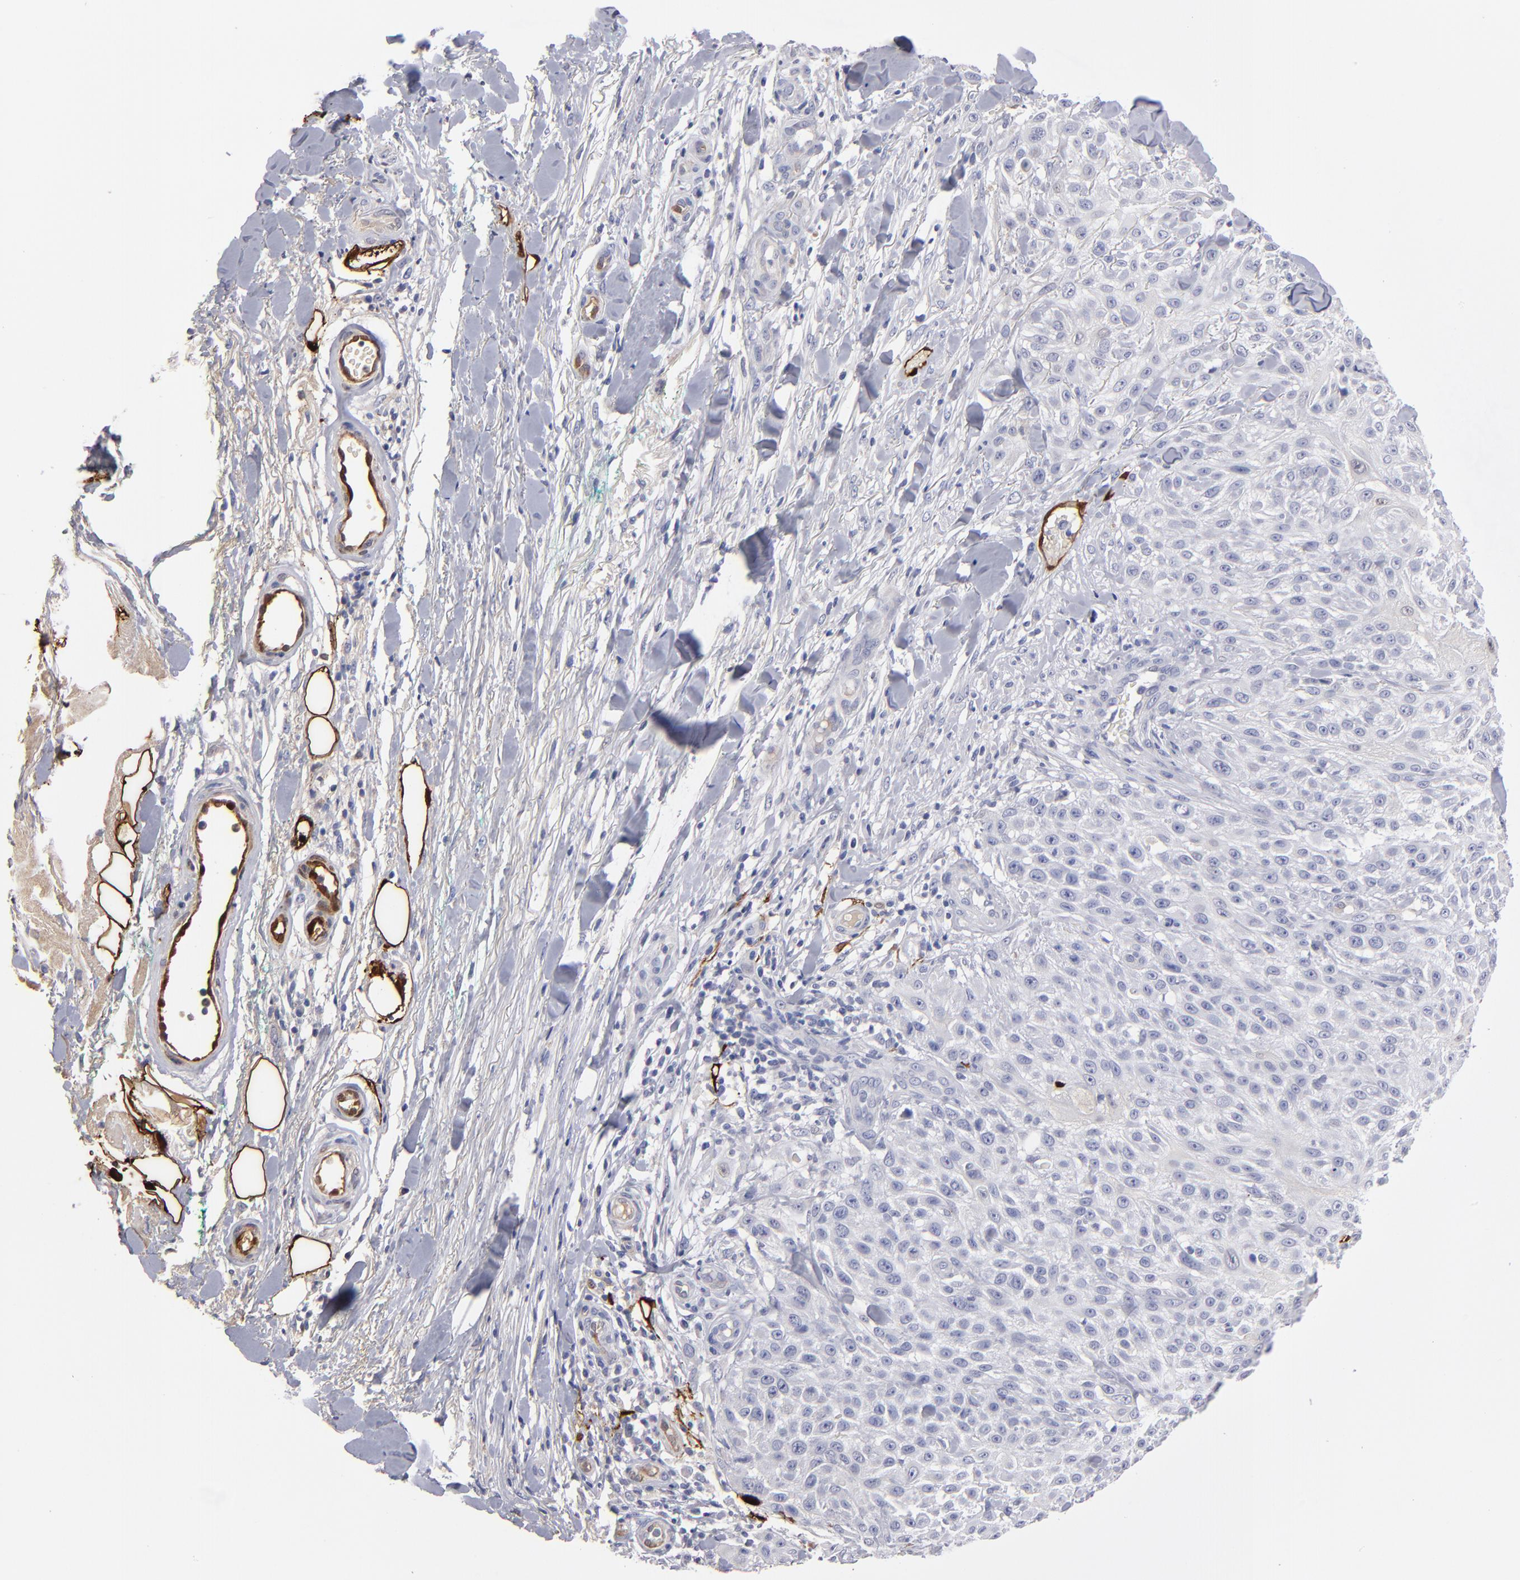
{"staining": {"intensity": "negative", "quantity": "none", "location": "none"}, "tissue": "skin cancer", "cell_type": "Tumor cells", "image_type": "cancer", "snomed": [{"axis": "morphology", "description": "Squamous cell carcinoma, NOS"}, {"axis": "topography", "description": "Skin"}], "caption": "This image is of skin cancer (squamous cell carcinoma) stained with IHC to label a protein in brown with the nuclei are counter-stained blue. There is no expression in tumor cells.", "gene": "FABP4", "patient": {"sex": "female", "age": 42}}